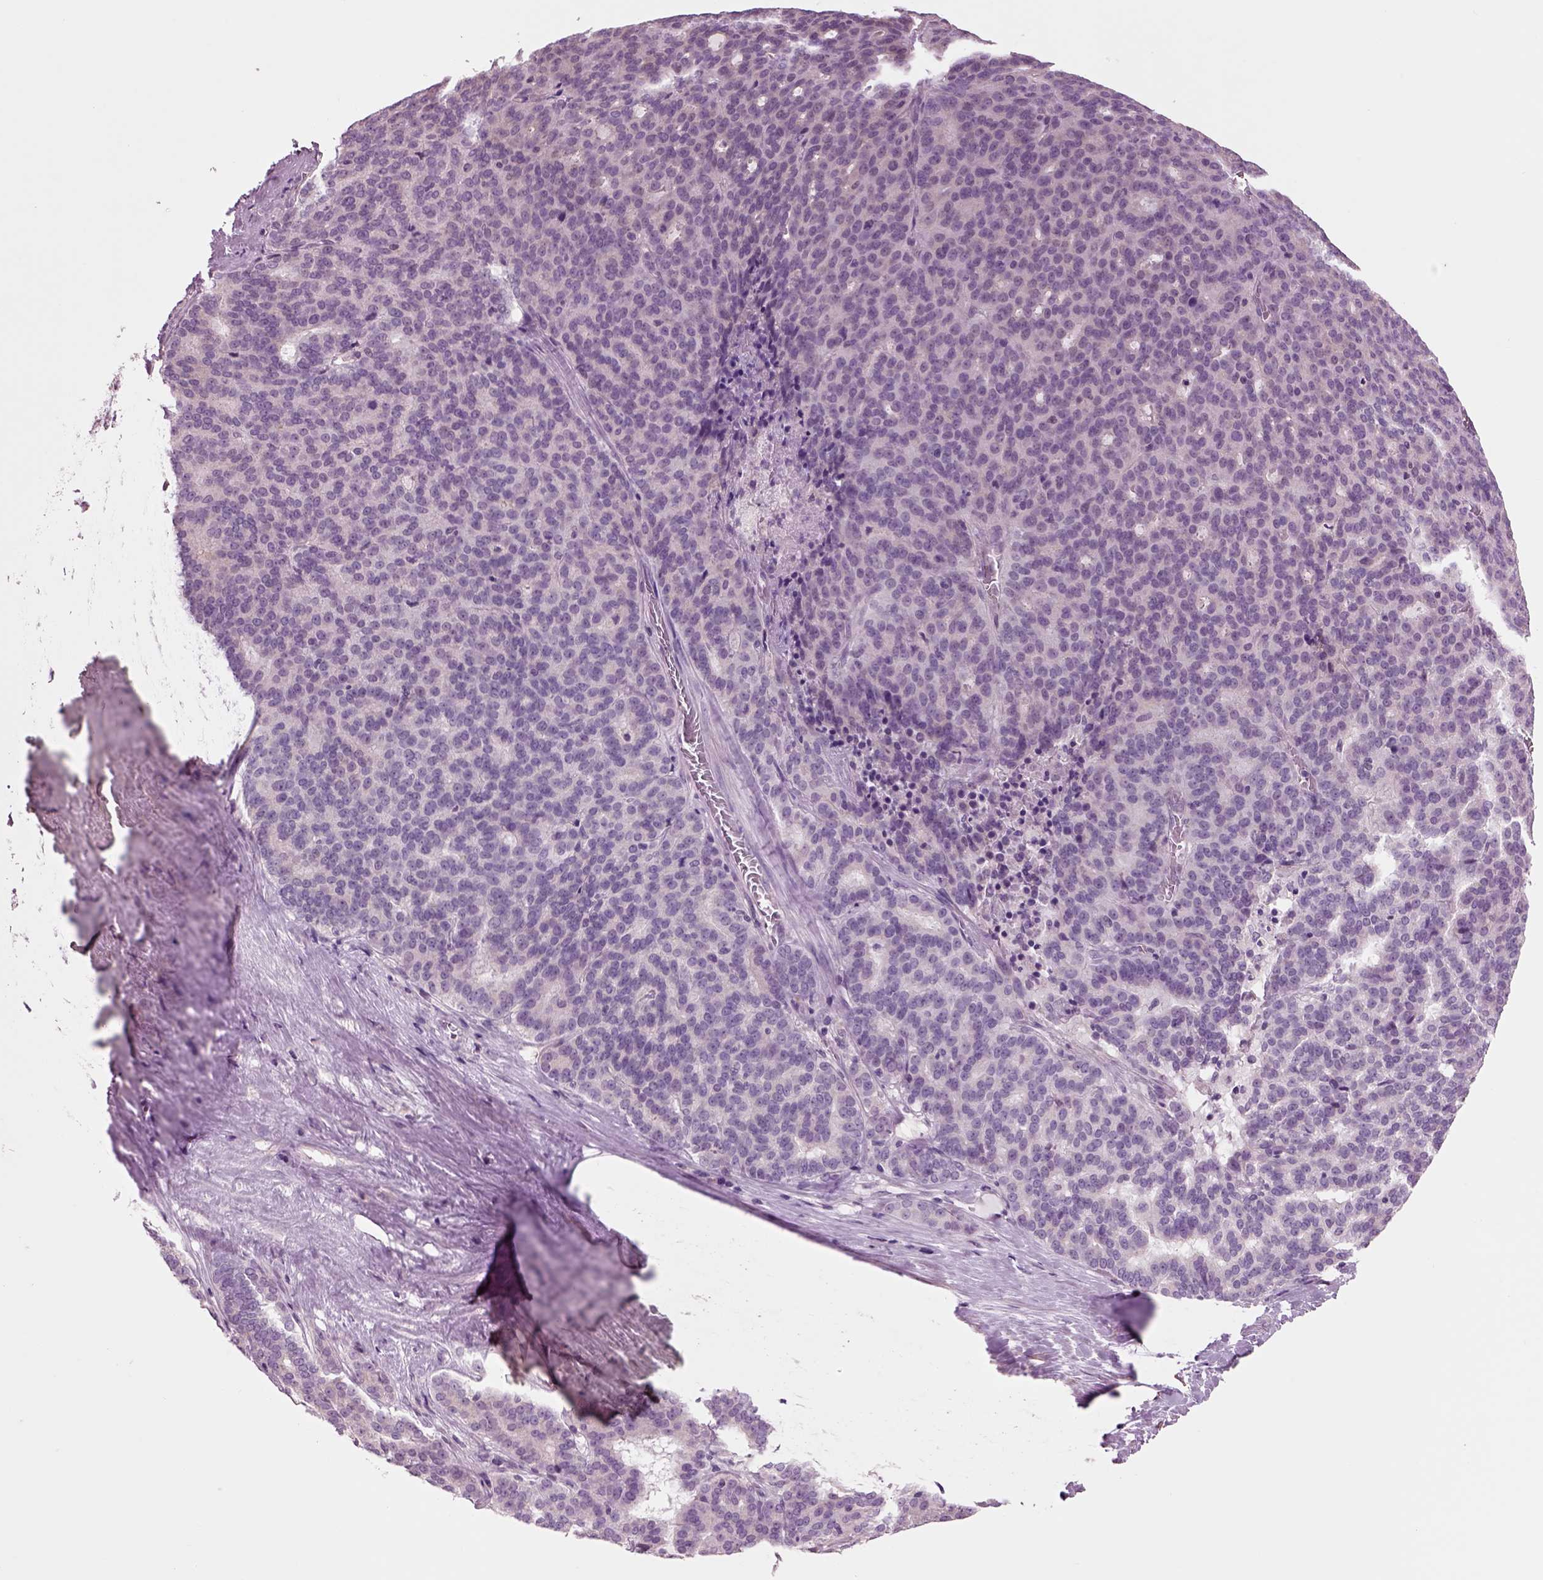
{"staining": {"intensity": "negative", "quantity": "none", "location": "none"}, "tissue": "liver cancer", "cell_type": "Tumor cells", "image_type": "cancer", "snomed": [{"axis": "morphology", "description": "Cholangiocarcinoma"}, {"axis": "topography", "description": "Liver"}], "caption": "IHC micrograph of human liver cancer (cholangiocarcinoma) stained for a protein (brown), which displays no staining in tumor cells.", "gene": "CHGB", "patient": {"sex": "female", "age": 47}}